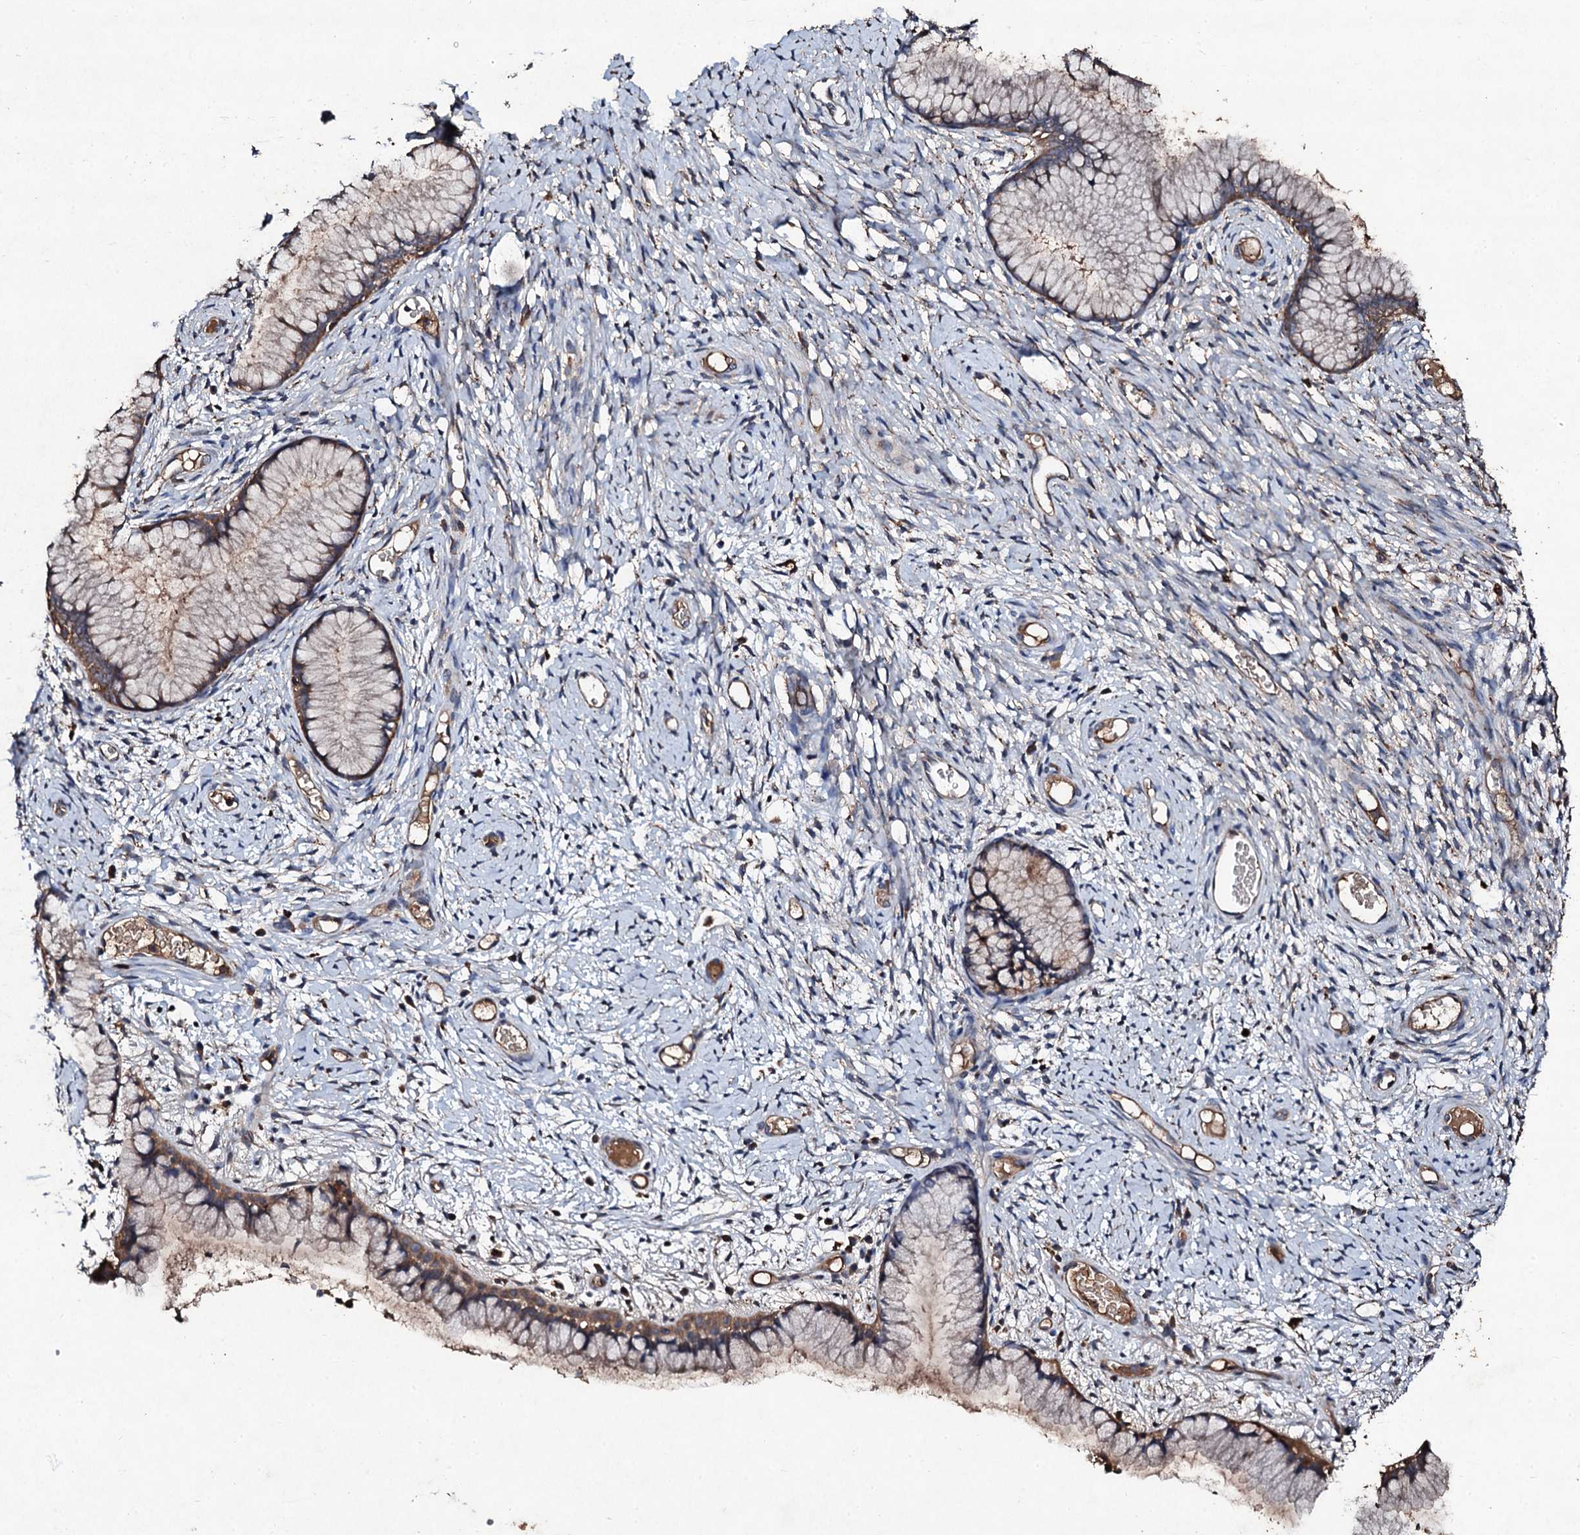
{"staining": {"intensity": "moderate", "quantity": "25%-75%", "location": "cytoplasmic/membranous"}, "tissue": "cervix", "cell_type": "Glandular cells", "image_type": "normal", "snomed": [{"axis": "morphology", "description": "Normal tissue, NOS"}, {"axis": "topography", "description": "Cervix"}], "caption": "This is an image of immunohistochemistry (IHC) staining of benign cervix, which shows moderate positivity in the cytoplasmic/membranous of glandular cells.", "gene": "KERA", "patient": {"sex": "female", "age": 42}}